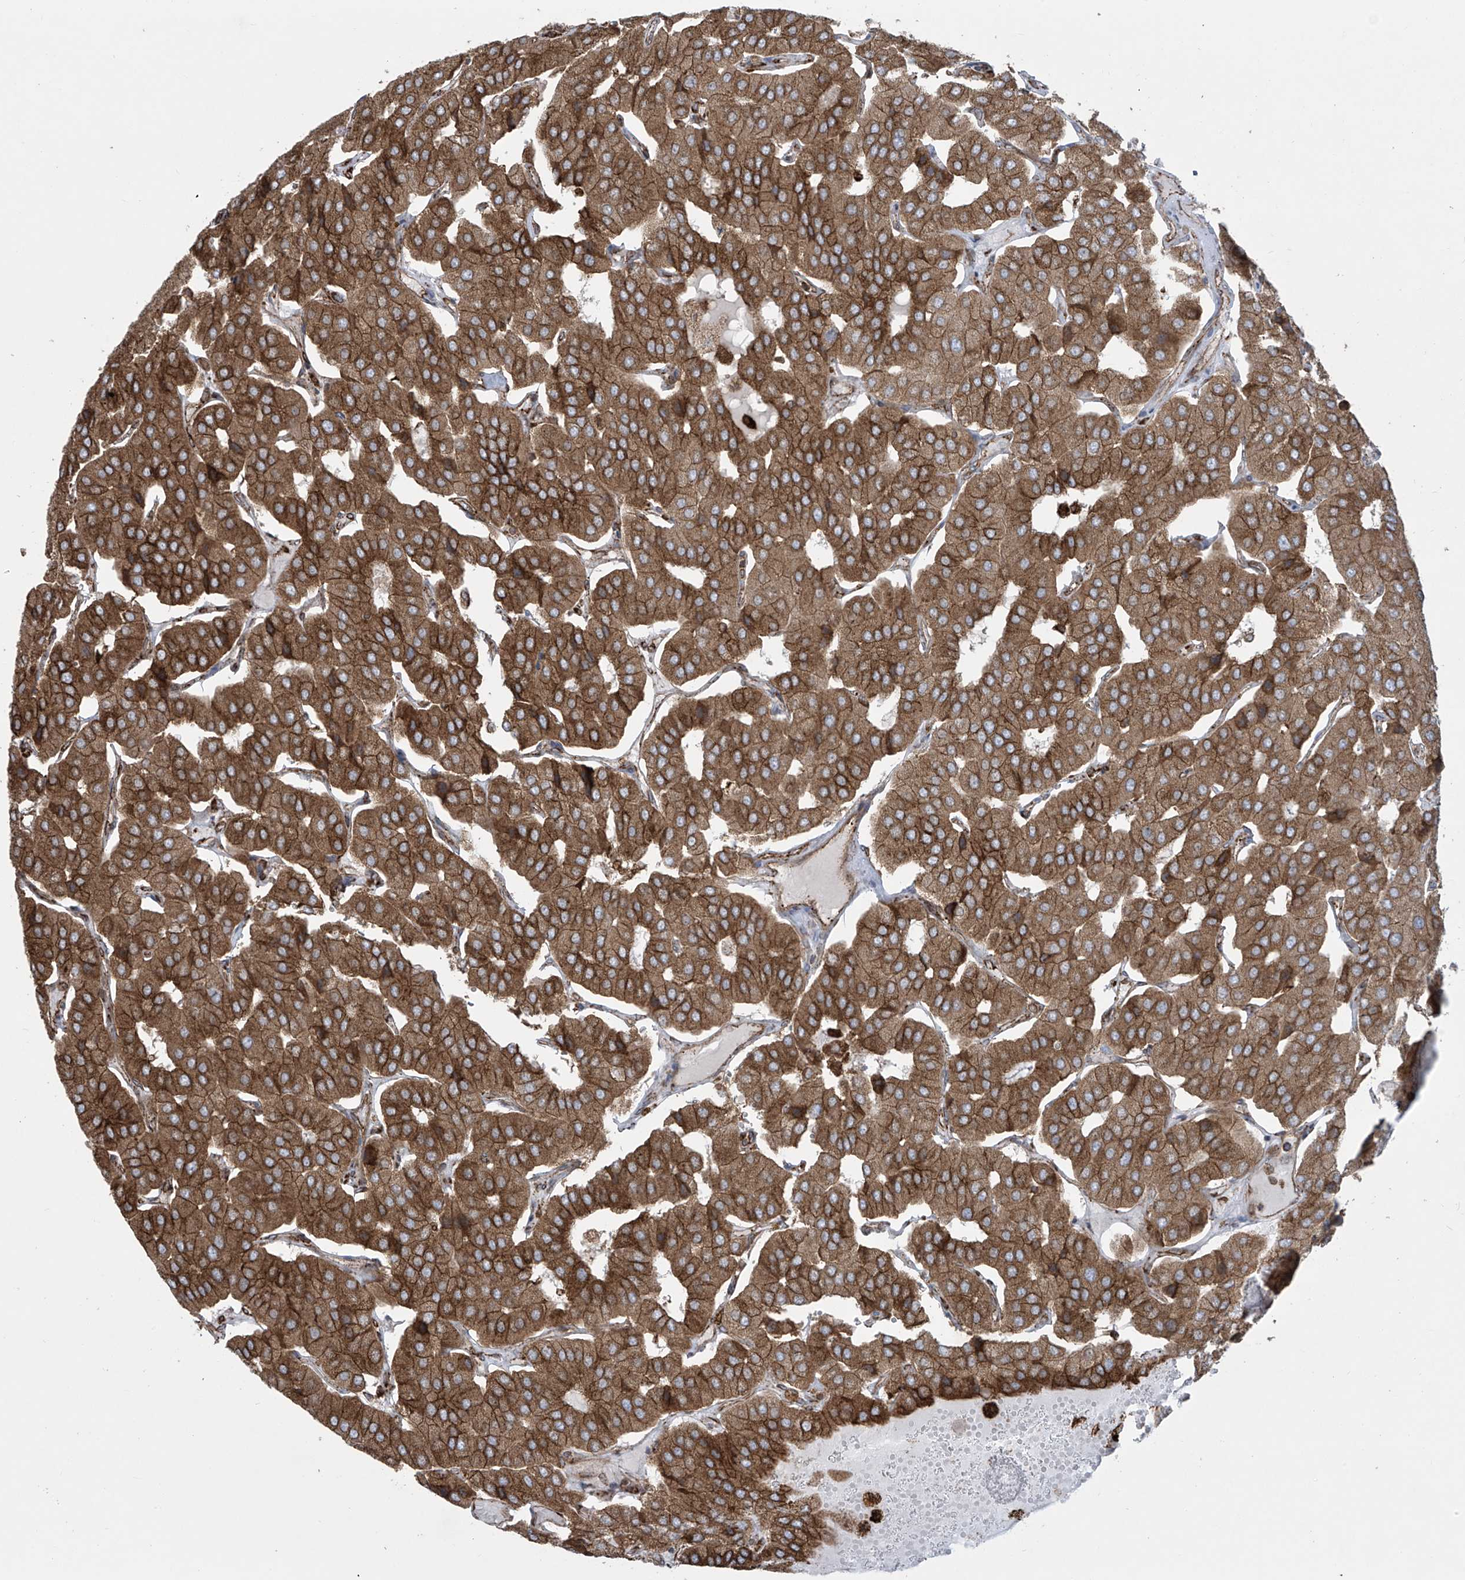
{"staining": {"intensity": "strong", "quantity": ">75%", "location": "cytoplasmic/membranous"}, "tissue": "parathyroid gland", "cell_type": "Glandular cells", "image_type": "normal", "snomed": [{"axis": "morphology", "description": "Normal tissue, NOS"}, {"axis": "morphology", "description": "Adenoma, NOS"}, {"axis": "topography", "description": "Parathyroid gland"}], "caption": "A high amount of strong cytoplasmic/membranous expression is seen in about >75% of glandular cells in unremarkable parathyroid gland. The staining is performed using DAB brown chromogen to label protein expression. The nuclei are counter-stained blue using hematoxylin.", "gene": "MX1", "patient": {"sex": "female", "age": 86}}